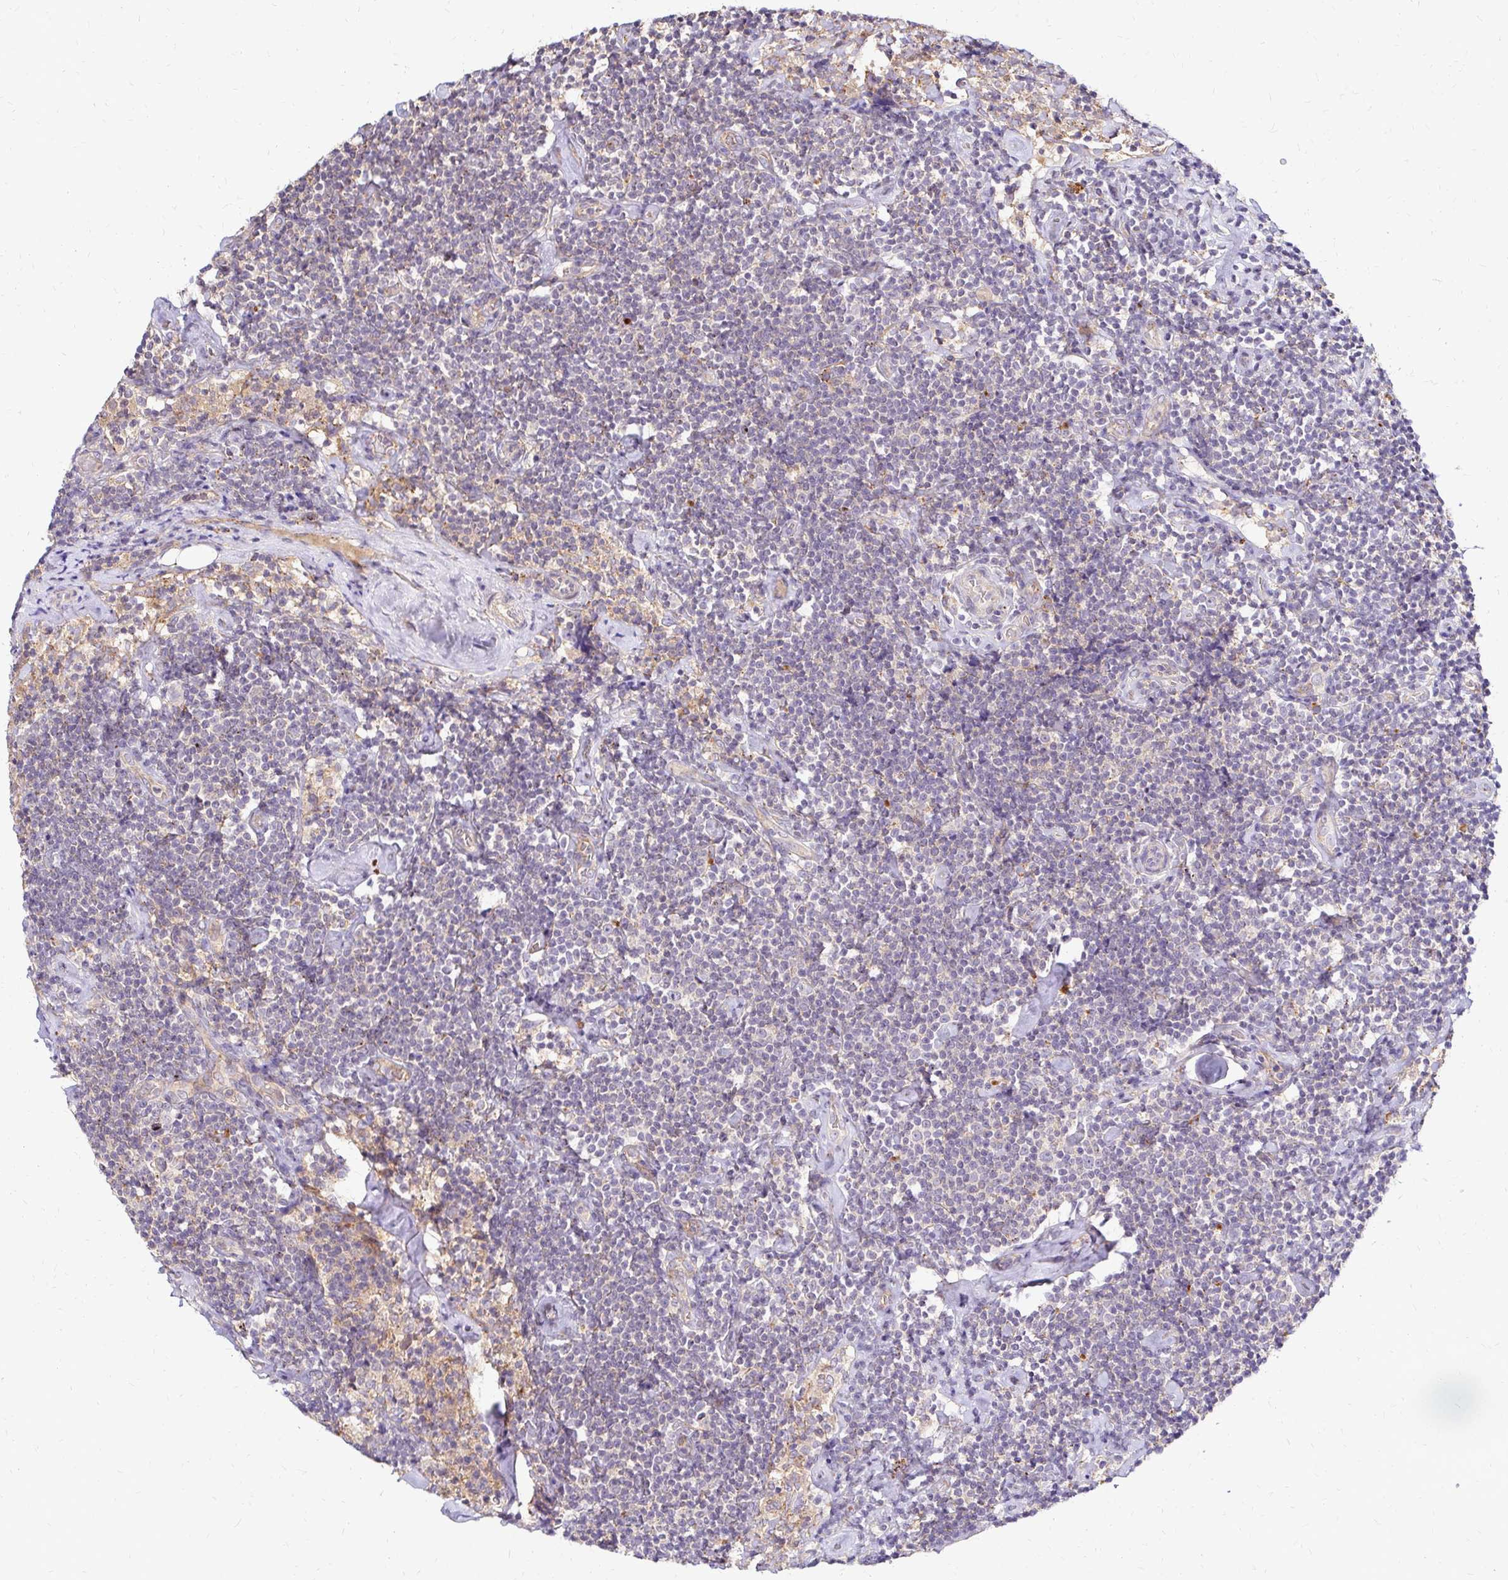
{"staining": {"intensity": "negative", "quantity": "none", "location": "none"}, "tissue": "lymphoma", "cell_type": "Tumor cells", "image_type": "cancer", "snomed": [{"axis": "morphology", "description": "Malignant lymphoma, non-Hodgkin's type, Low grade"}, {"axis": "topography", "description": "Lymph node"}], "caption": "High magnification brightfield microscopy of lymphoma stained with DAB (brown) and counterstained with hematoxylin (blue): tumor cells show no significant staining.", "gene": "IDUA", "patient": {"sex": "male", "age": 81}}